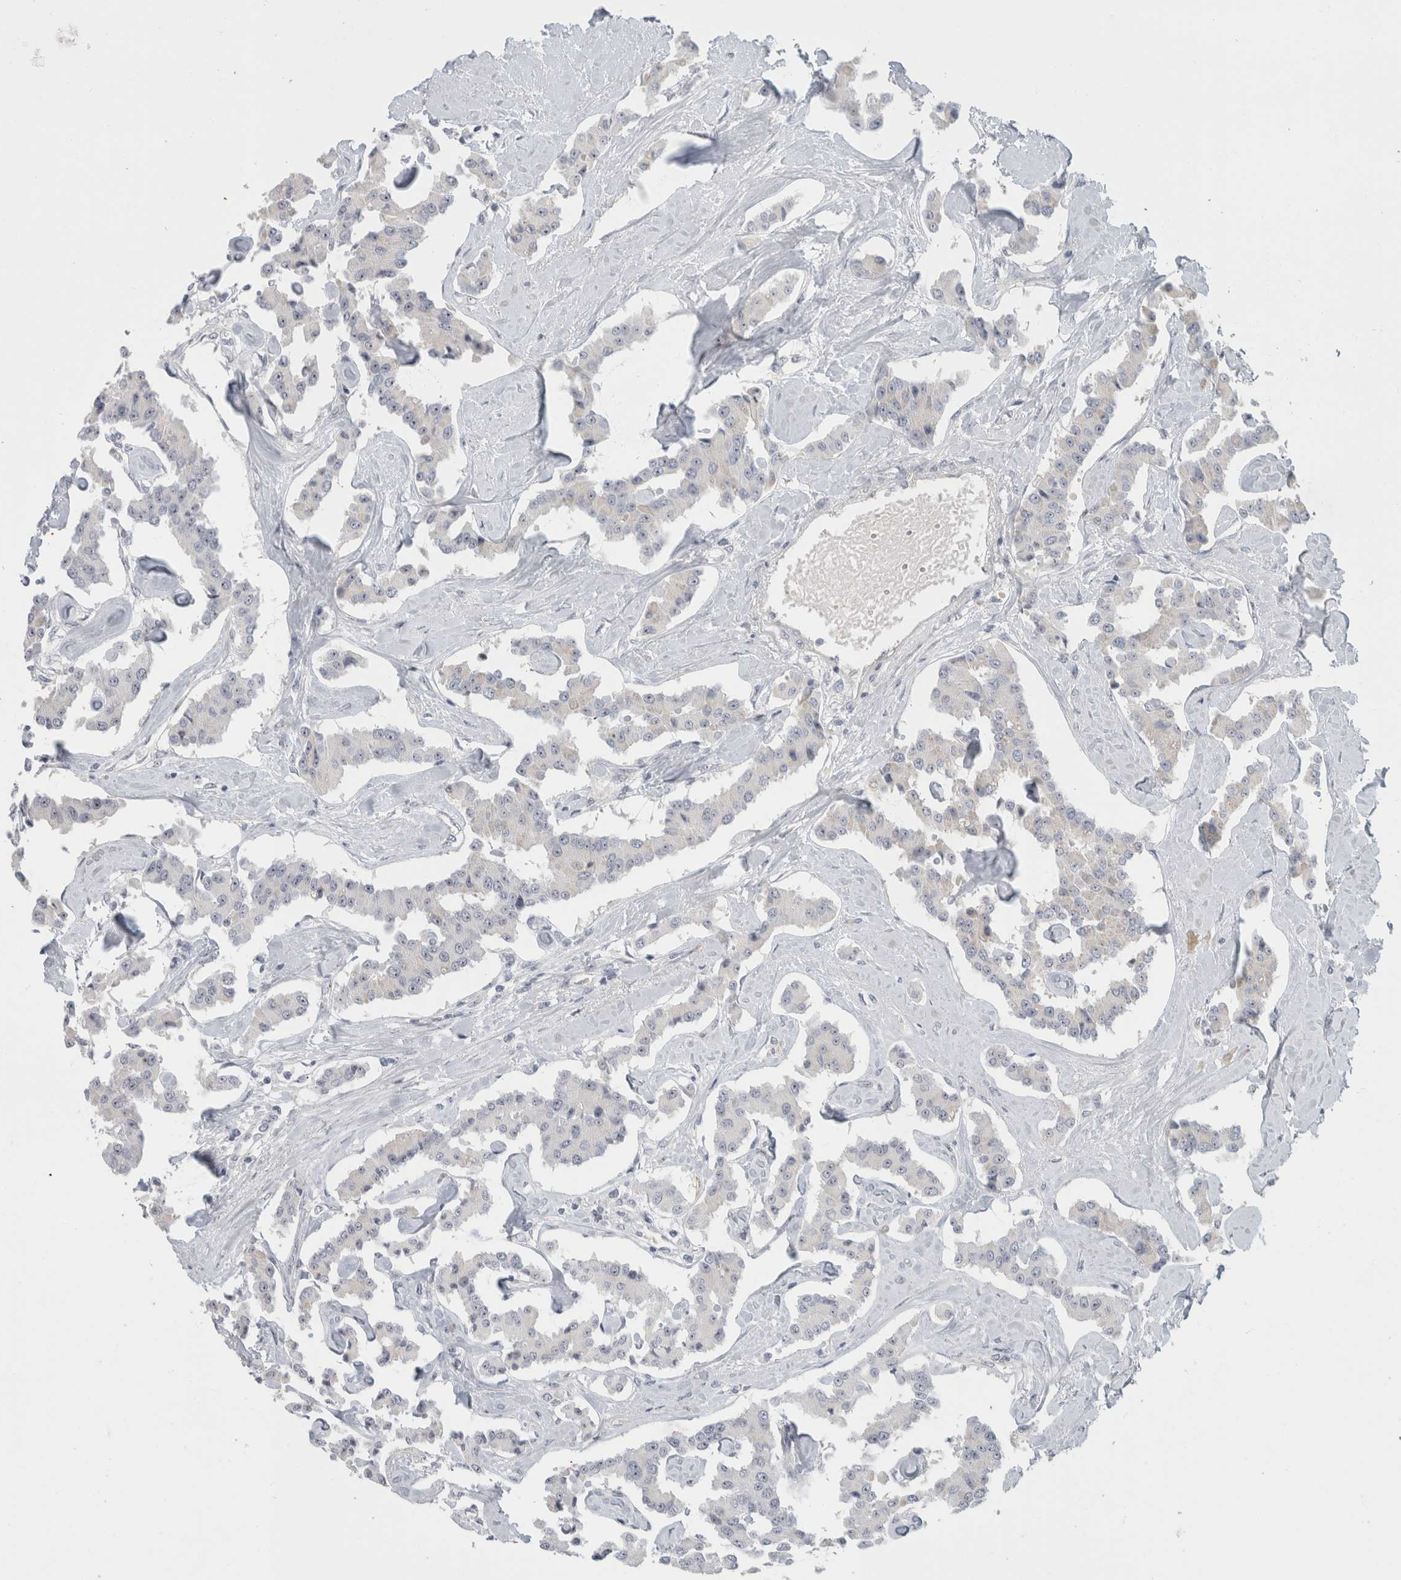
{"staining": {"intensity": "negative", "quantity": "none", "location": "none"}, "tissue": "carcinoid", "cell_type": "Tumor cells", "image_type": "cancer", "snomed": [{"axis": "morphology", "description": "Carcinoid, malignant, NOS"}, {"axis": "topography", "description": "Pancreas"}], "caption": "High power microscopy histopathology image of an immunohistochemistry (IHC) image of carcinoid, revealing no significant staining in tumor cells. (IHC, brightfield microscopy, high magnification).", "gene": "FMR1NB", "patient": {"sex": "male", "age": 41}}